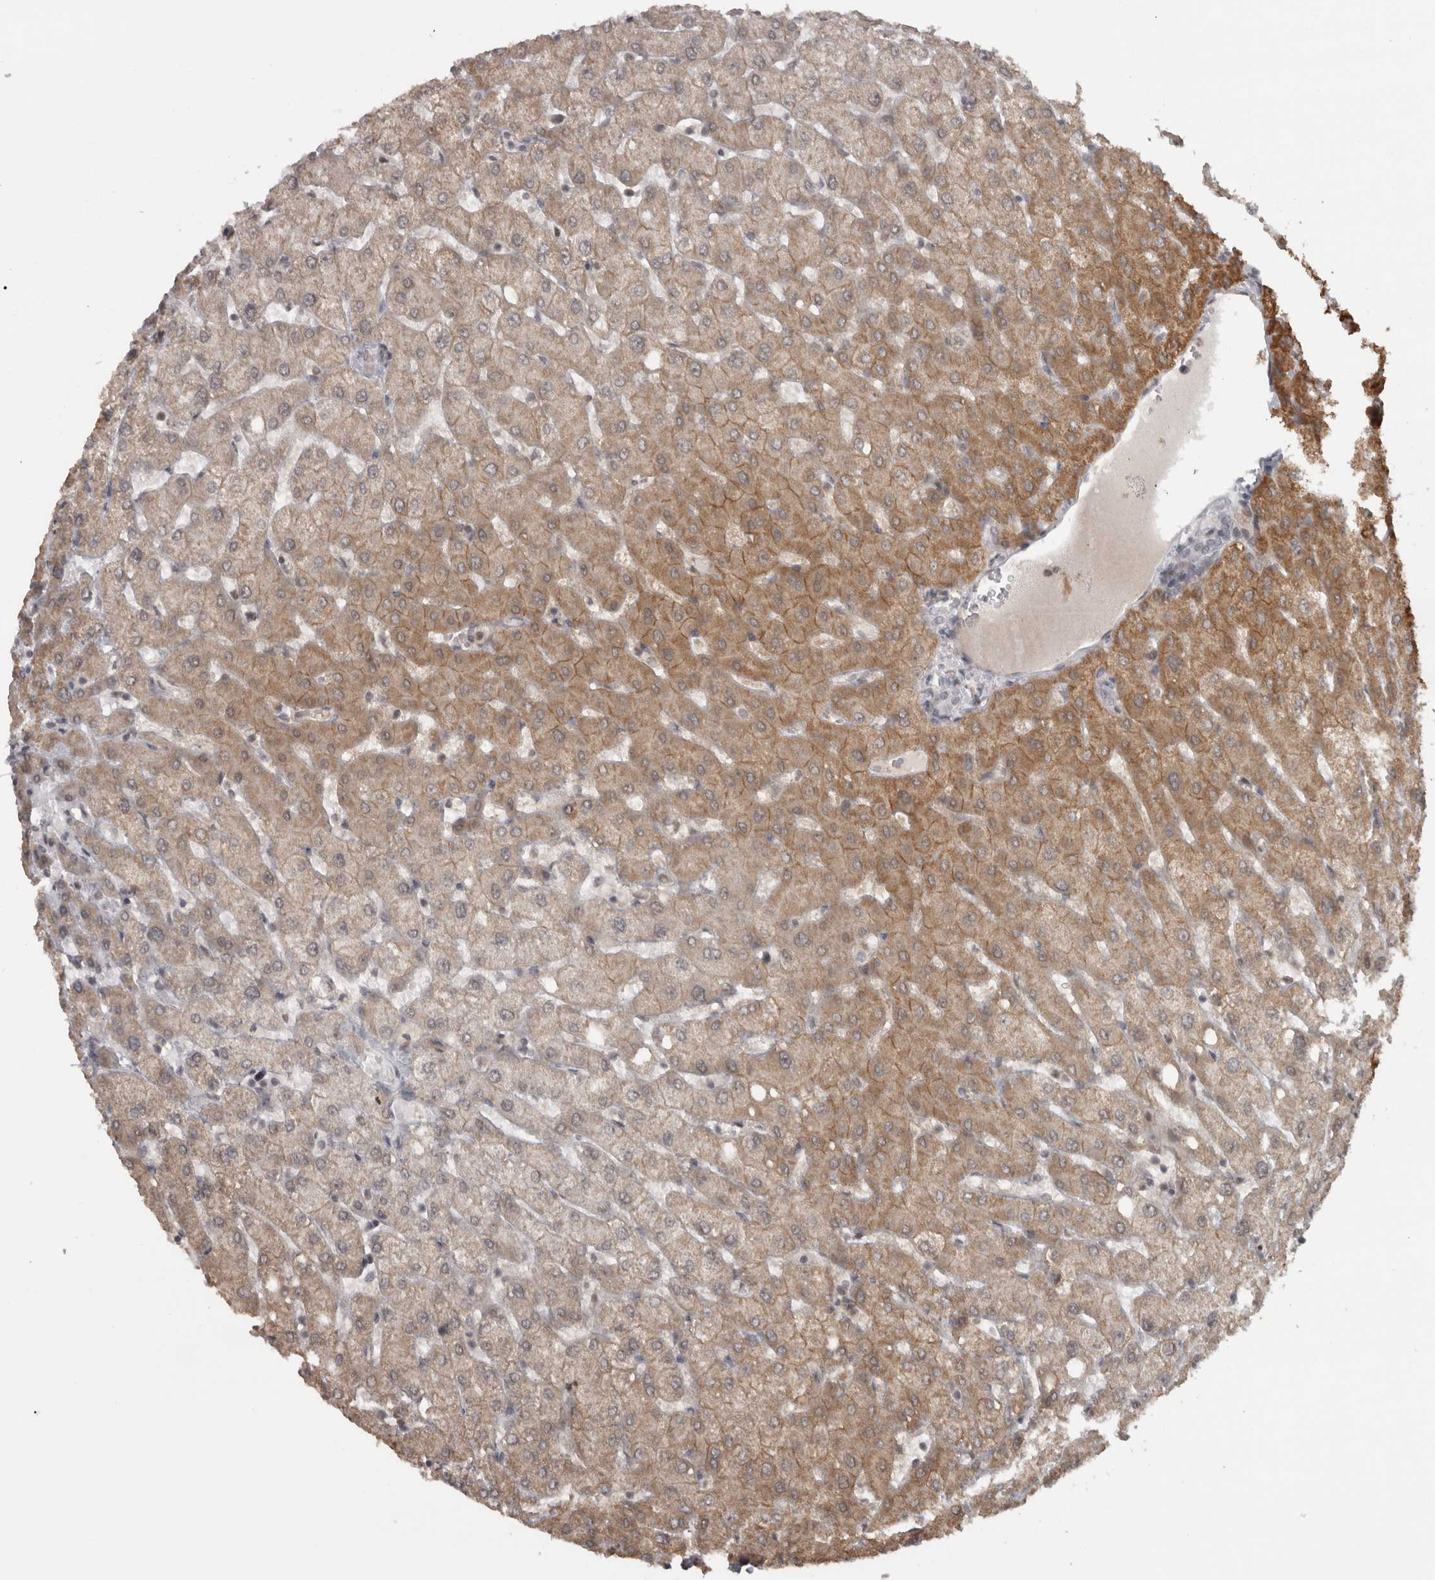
{"staining": {"intensity": "negative", "quantity": "none", "location": "none"}, "tissue": "liver", "cell_type": "Cholangiocytes", "image_type": "normal", "snomed": [{"axis": "morphology", "description": "Normal tissue, NOS"}, {"axis": "topography", "description": "Liver"}], "caption": "Immunohistochemical staining of benign human liver displays no significant staining in cholangiocytes. Nuclei are stained in blue.", "gene": "MICU3", "patient": {"sex": "female", "age": 54}}